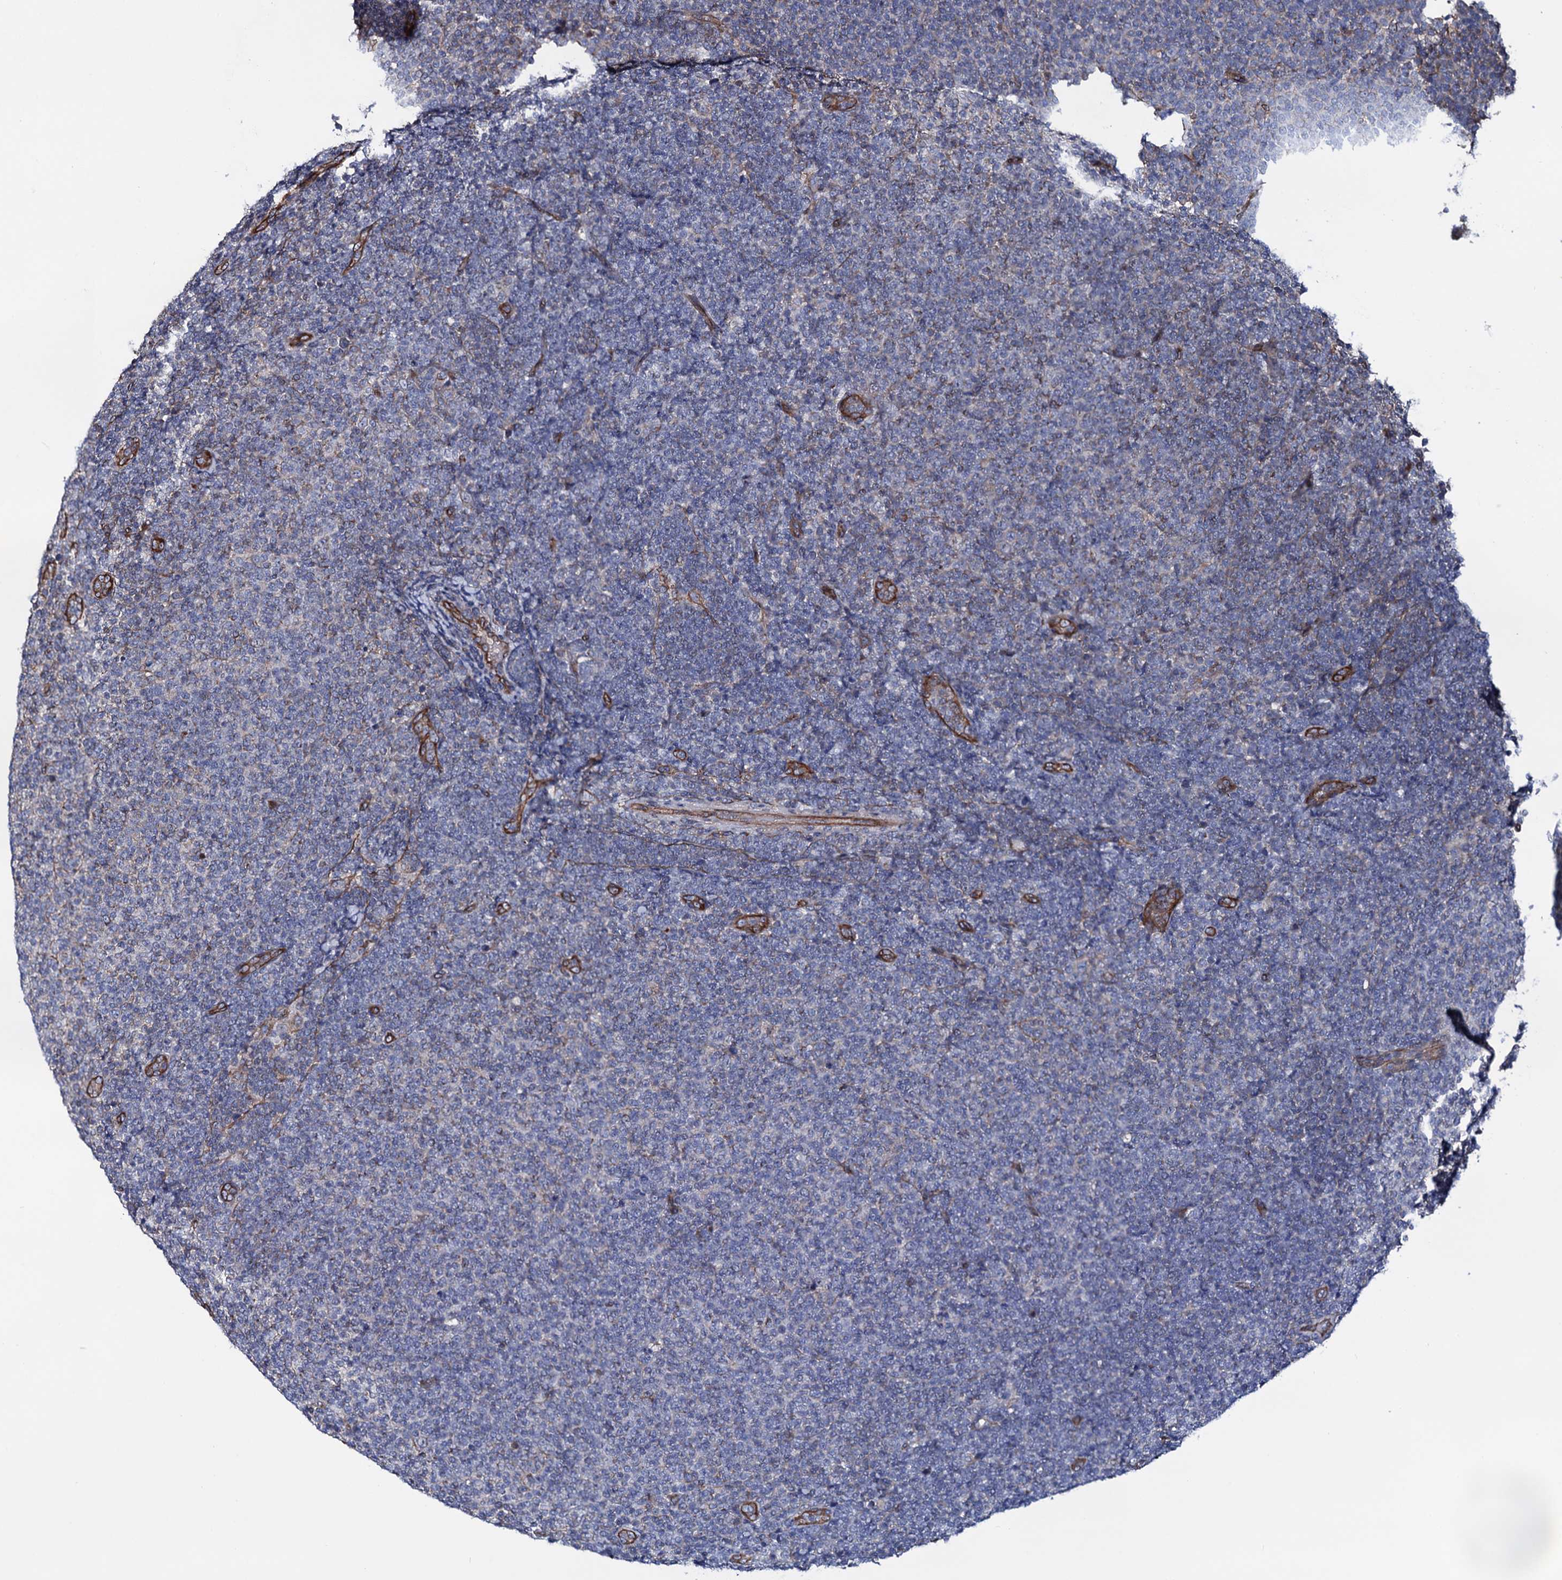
{"staining": {"intensity": "negative", "quantity": "none", "location": "none"}, "tissue": "lymphoma", "cell_type": "Tumor cells", "image_type": "cancer", "snomed": [{"axis": "morphology", "description": "Malignant lymphoma, non-Hodgkin's type, Low grade"}, {"axis": "topography", "description": "Lymph node"}], "caption": "Tumor cells are negative for protein expression in human lymphoma.", "gene": "CIP2A", "patient": {"sex": "male", "age": 66}}